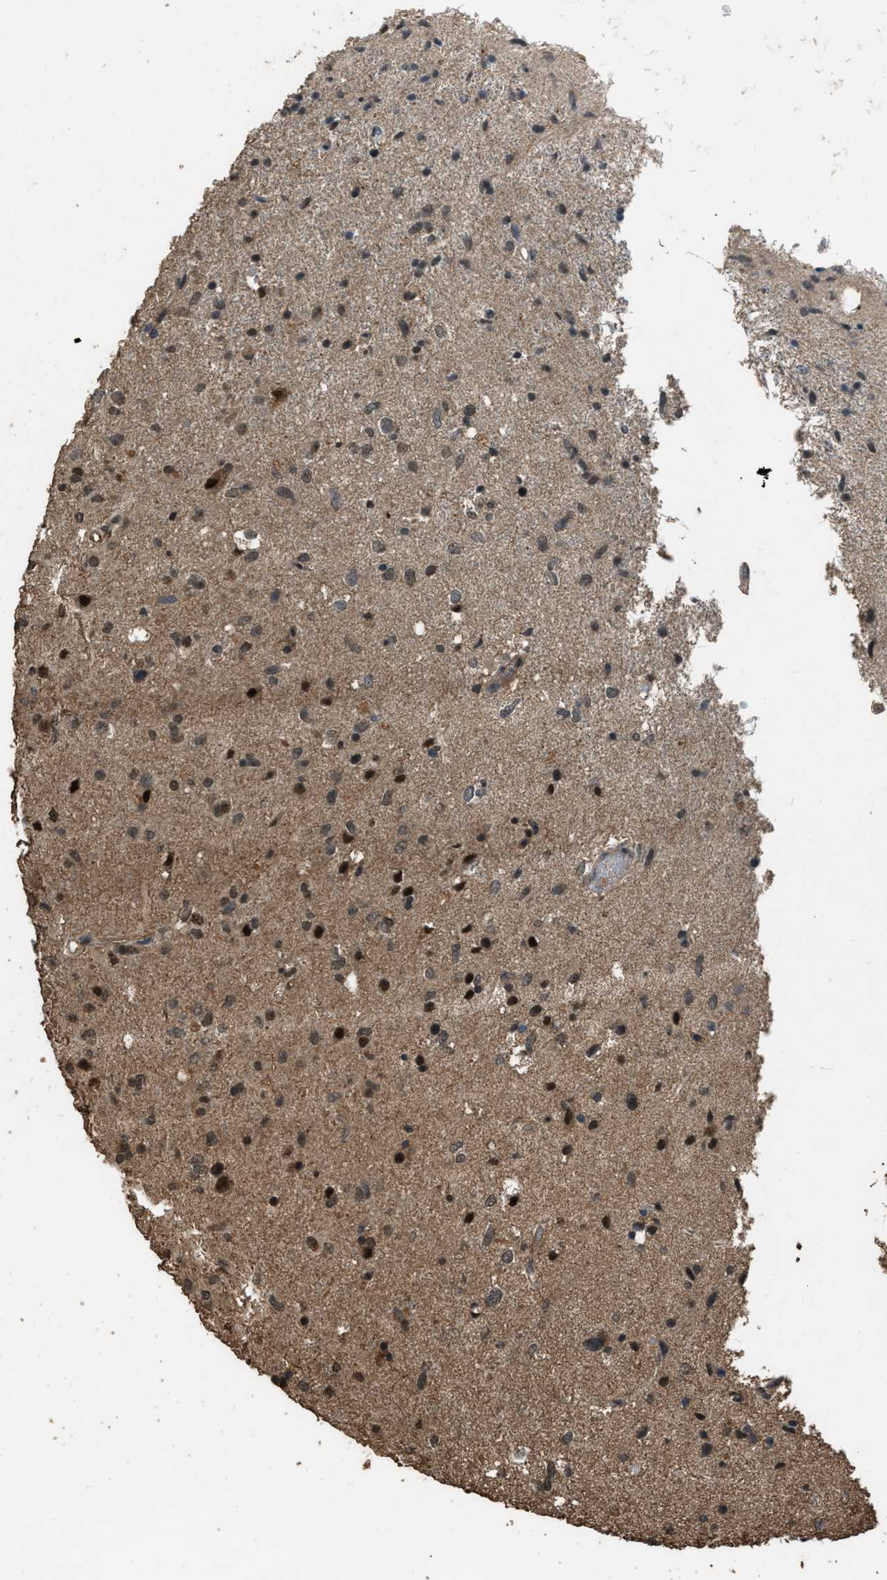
{"staining": {"intensity": "strong", "quantity": ">75%", "location": "nuclear"}, "tissue": "glioma", "cell_type": "Tumor cells", "image_type": "cancer", "snomed": [{"axis": "morphology", "description": "Glioma, malignant, Low grade"}, {"axis": "topography", "description": "Brain"}], "caption": "About >75% of tumor cells in glioma exhibit strong nuclear protein positivity as visualized by brown immunohistochemical staining.", "gene": "SERTAD2", "patient": {"sex": "male", "age": 77}}